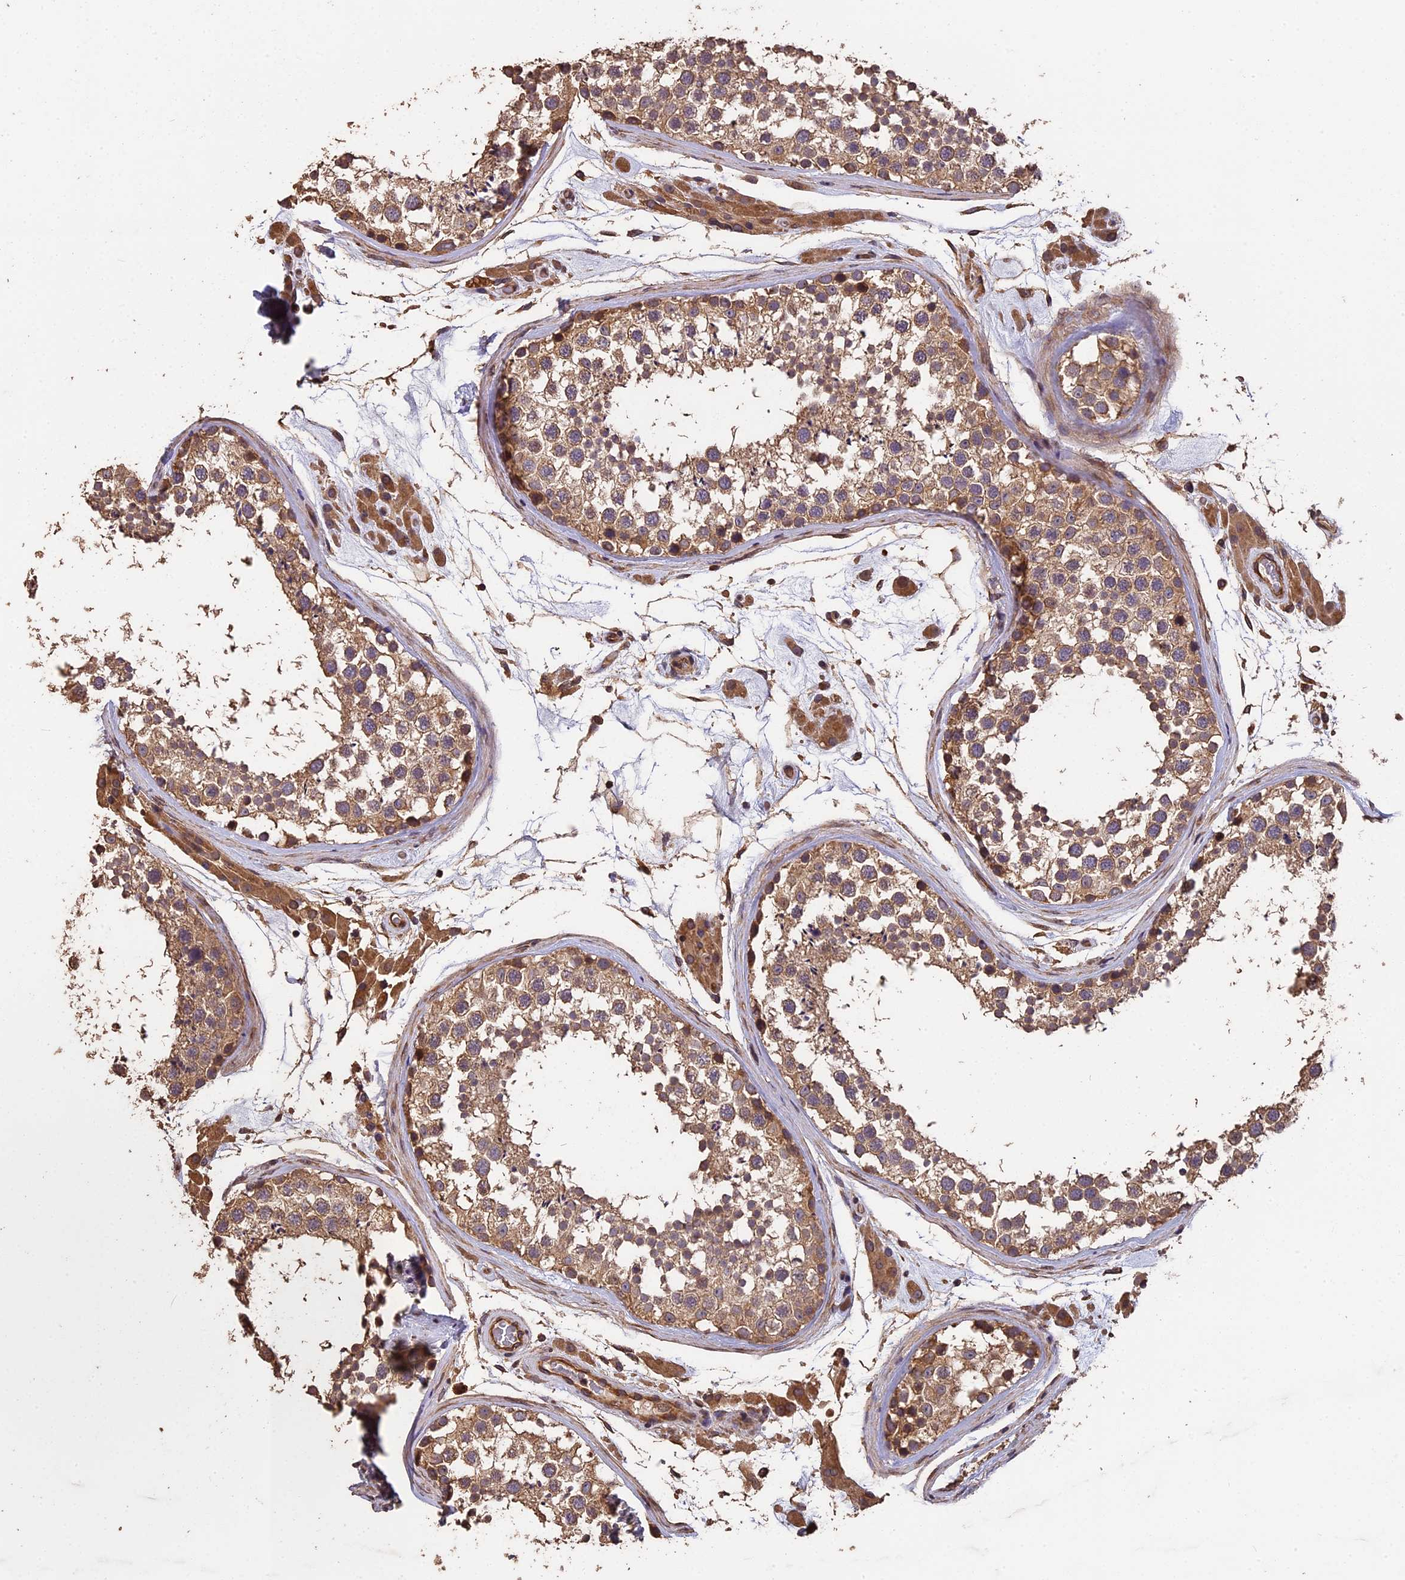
{"staining": {"intensity": "moderate", "quantity": ">75%", "location": "cytoplasmic/membranous"}, "tissue": "testis", "cell_type": "Cells in seminiferous ducts", "image_type": "normal", "snomed": [{"axis": "morphology", "description": "Normal tissue, NOS"}, {"axis": "topography", "description": "Testis"}], "caption": "Immunohistochemical staining of benign testis demonstrates moderate cytoplasmic/membranous protein expression in approximately >75% of cells in seminiferous ducts.", "gene": "CHD9", "patient": {"sex": "male", "age": 46}}